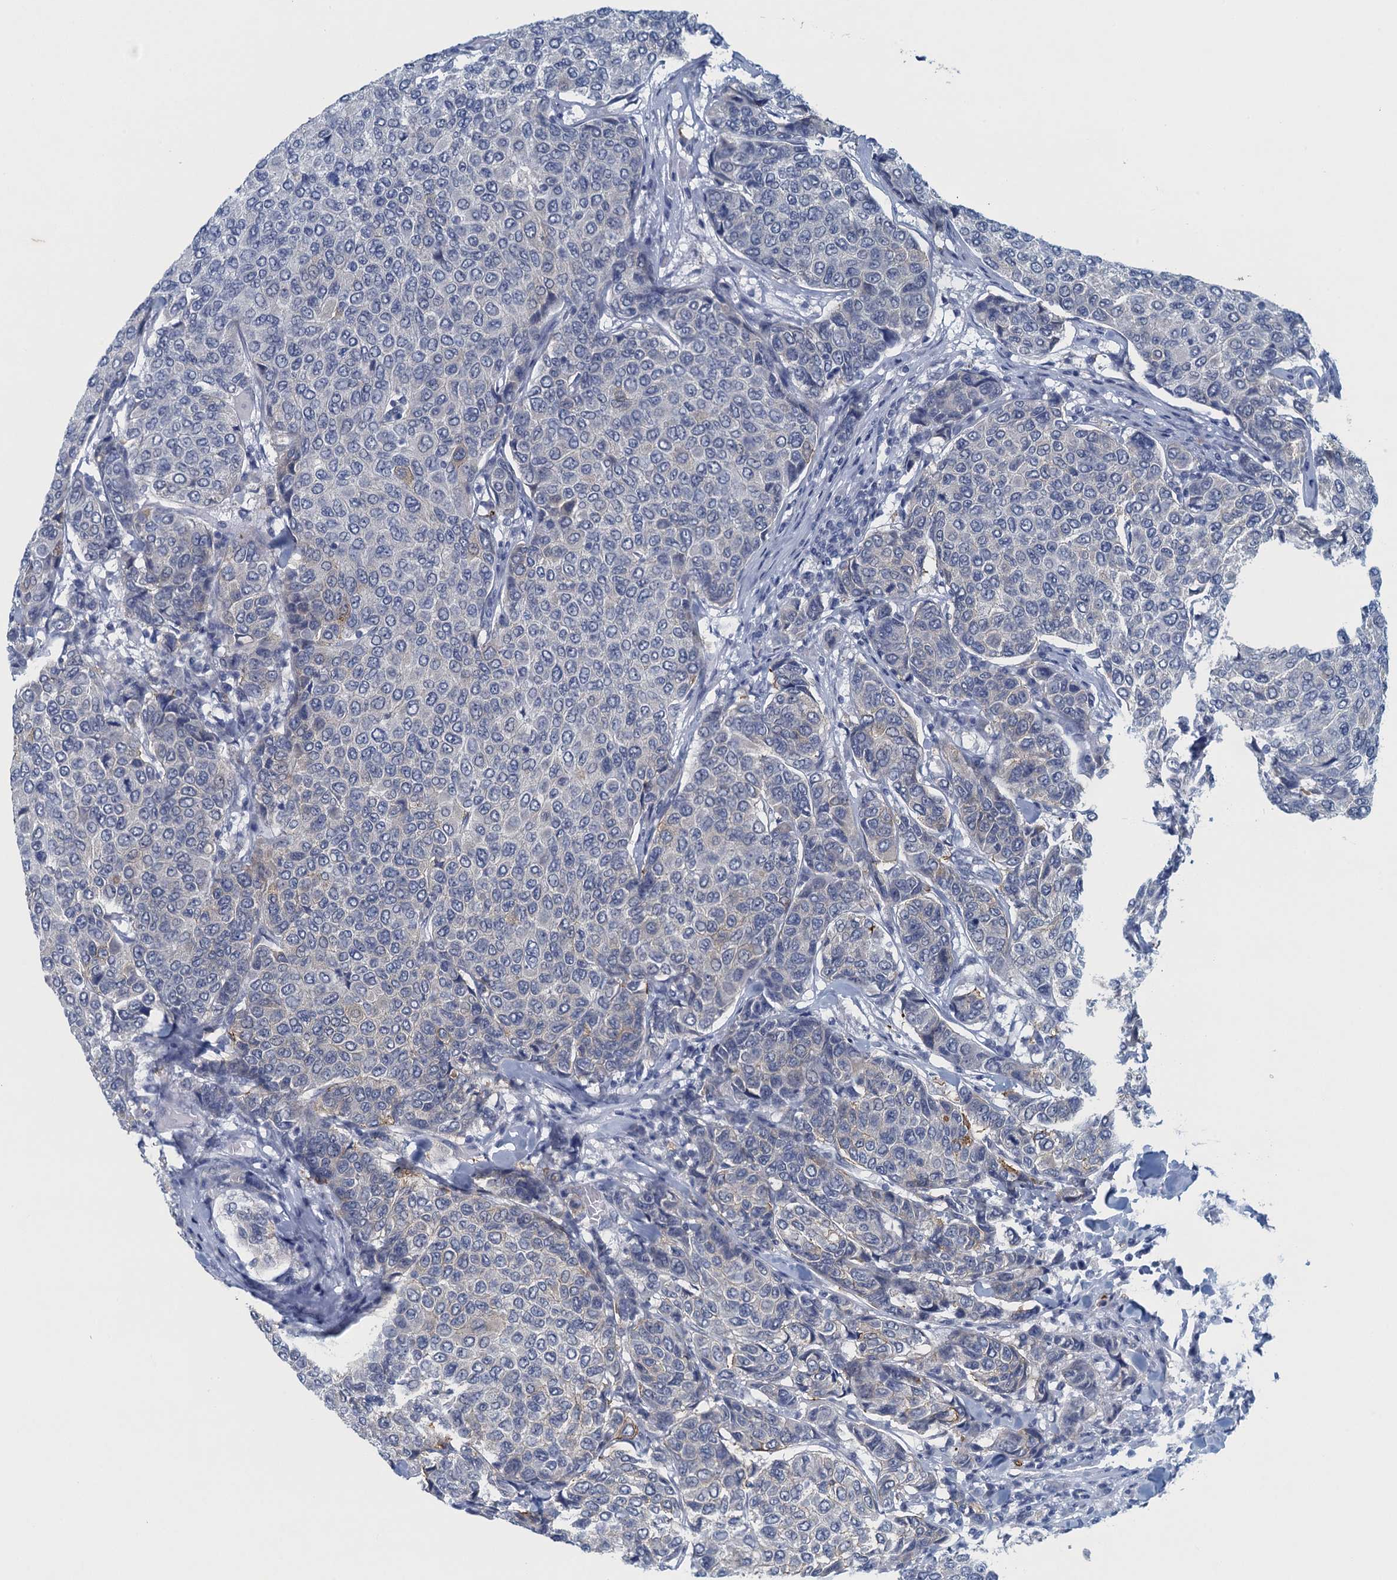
{"staining": {"intensity": "negative", "quantity": "none", "location": "none"}, "tissue": "breast cancer", "cell_type": "Tumor cells", "image_type": "cancer", "snomed": [{"axis": "morphology", "description": "Duct carcinoma"}, {"axis": "topography", "description": "Breast"}], "caption": "DAB (3,3'-diaminobenzidine) immunohistochemical staining of infiltrating ductal carcinoma (breast) displays no significant staining in tumor cells.", "gene": "ENSG00000131152", "patient": {"sex": "female", "age": 55}}